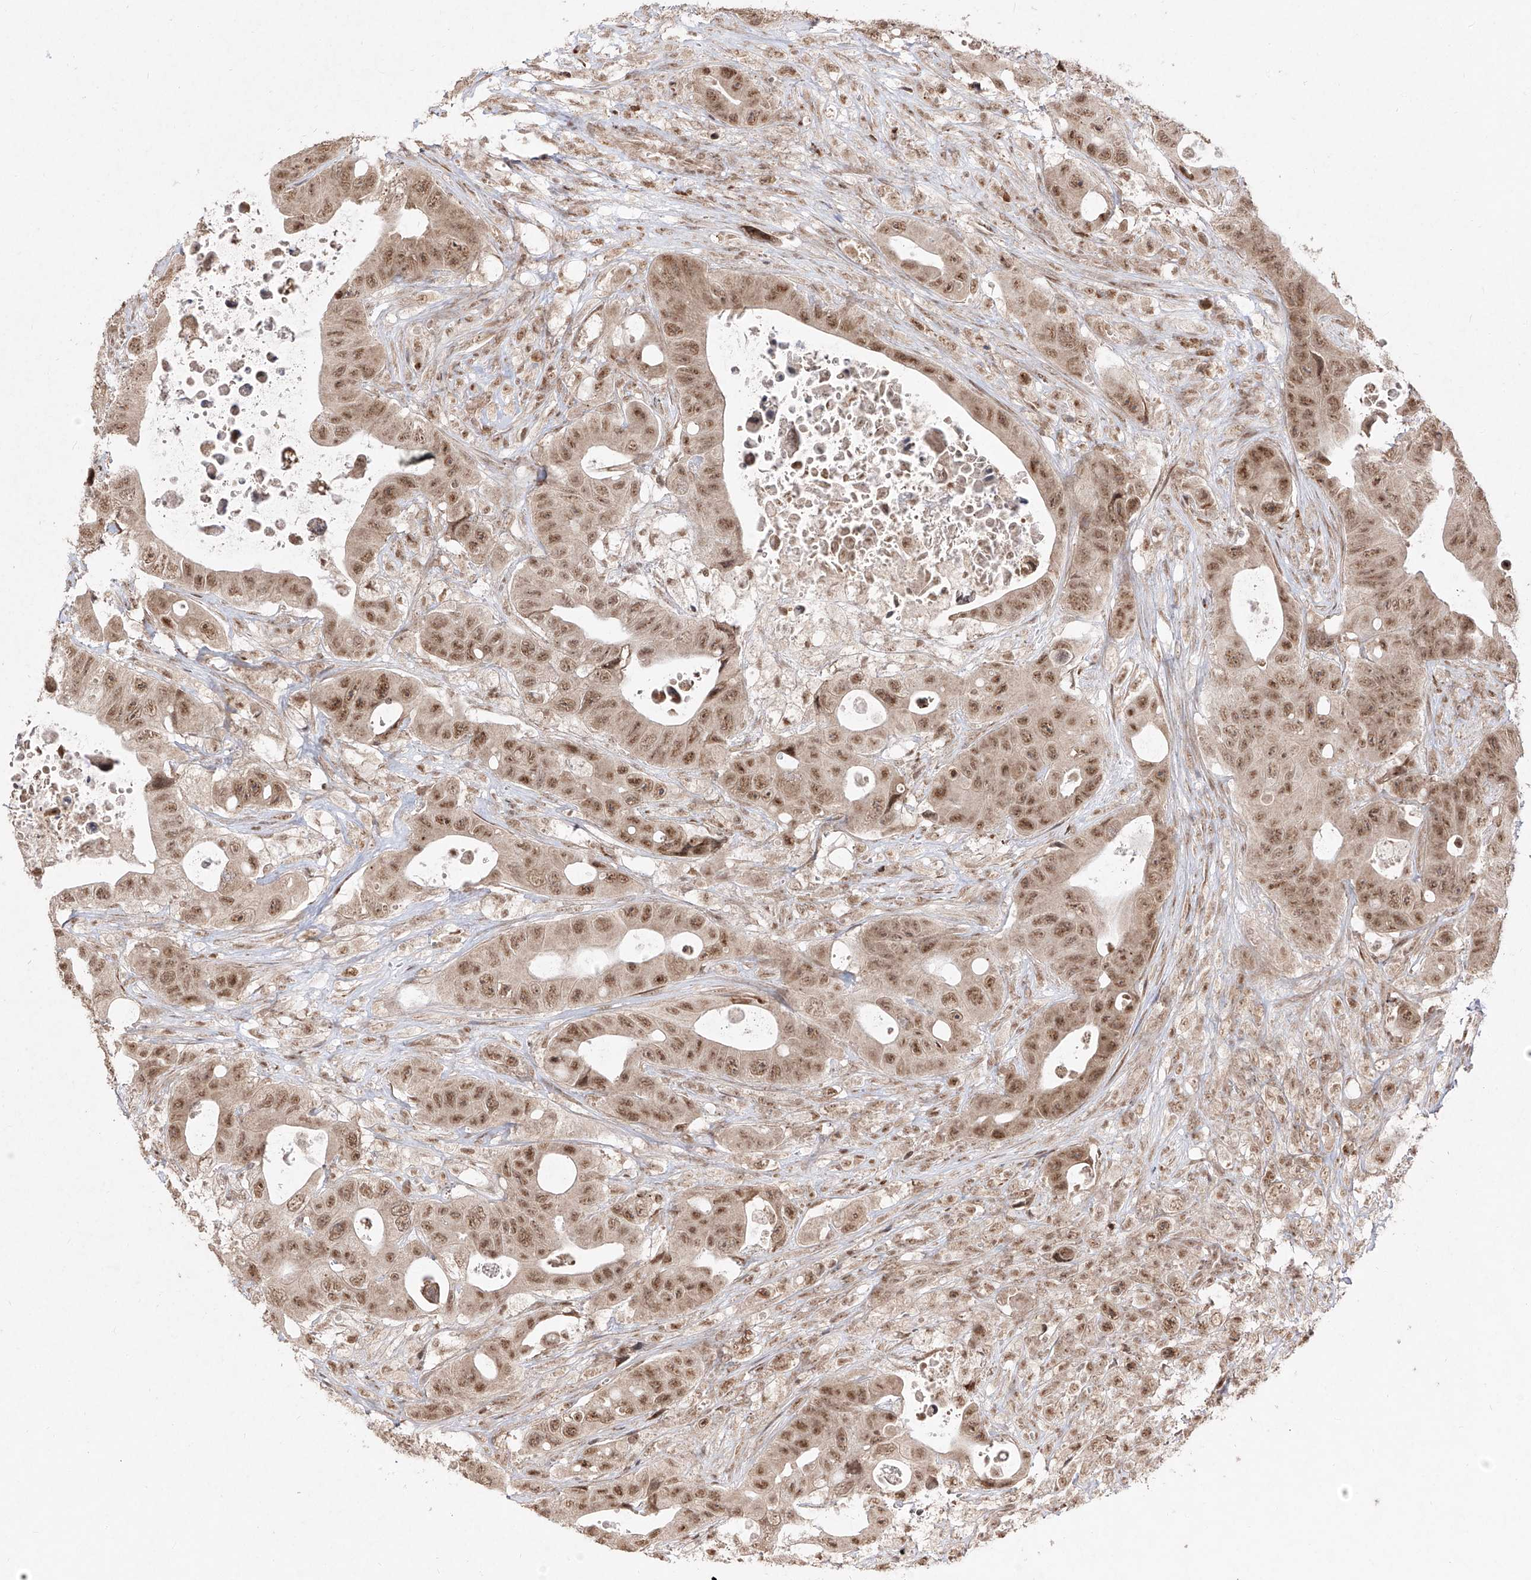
{"staining": {"intensity": "moderate", "quantity": ">75%", "location": "nuclear"}, "tissue": "colorectal cancer", "cell_type": "Tumor cells", "image_type": "cancer", "snomed": [{"axis": "morphology", "description": "Adenocarcinoma, NOS"}, {"axis": "topography", "description": "Colon"}], "caption": "This is an image of immunohistochemistry staining of colorectal adenocarcinoma, which shows moderate positivity in the nuclear of tumor cells.", "gene": "SNRNP27", "patient": {"sex": "female", "age": 46}}